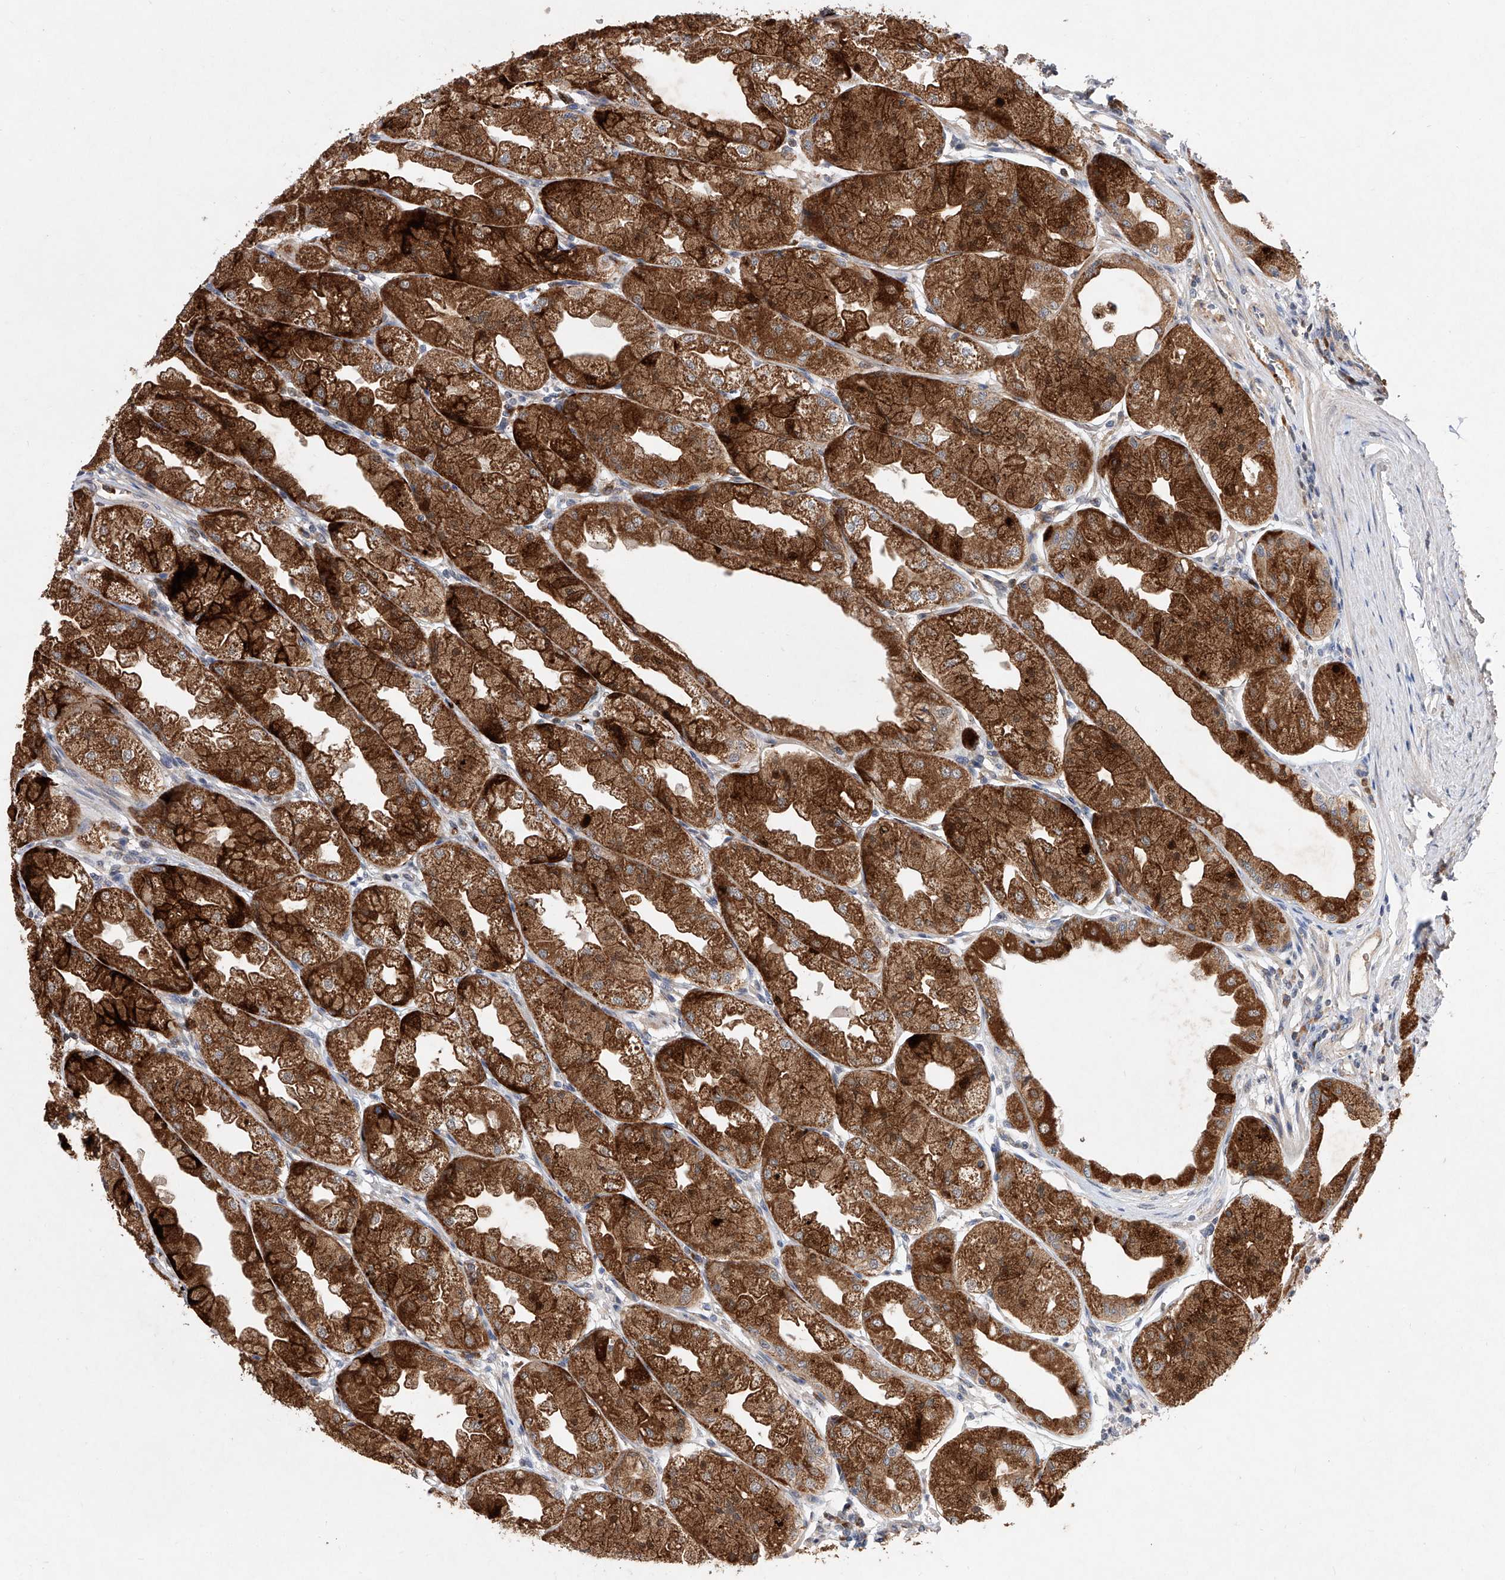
{"staining": {"intensity": "strong", "quantity": ">75%", "location": "cytoplasmic/membranous"}, "tissue": "stomach", "cell_type": "Glandular cells", "image_type": "normal", "snomed": [{"axis": "morphology", "description": "Normal tissue, NOS"}, {"axis": "topography", "description": "Stomach, upper"}], "caption": "Strong cytoplasmic/membranous protein positivity is present in about >75% of glandular cells in stomach. The staining was performed using DAB (3,3'-diaminobenzidine) to visualize the protein expression in brown, while the nuclei were stained in blue with hematoxylin (Magnification: 20x).", "gene": "MFSD4B", "patient": {"sex": "male", "age": 47}}